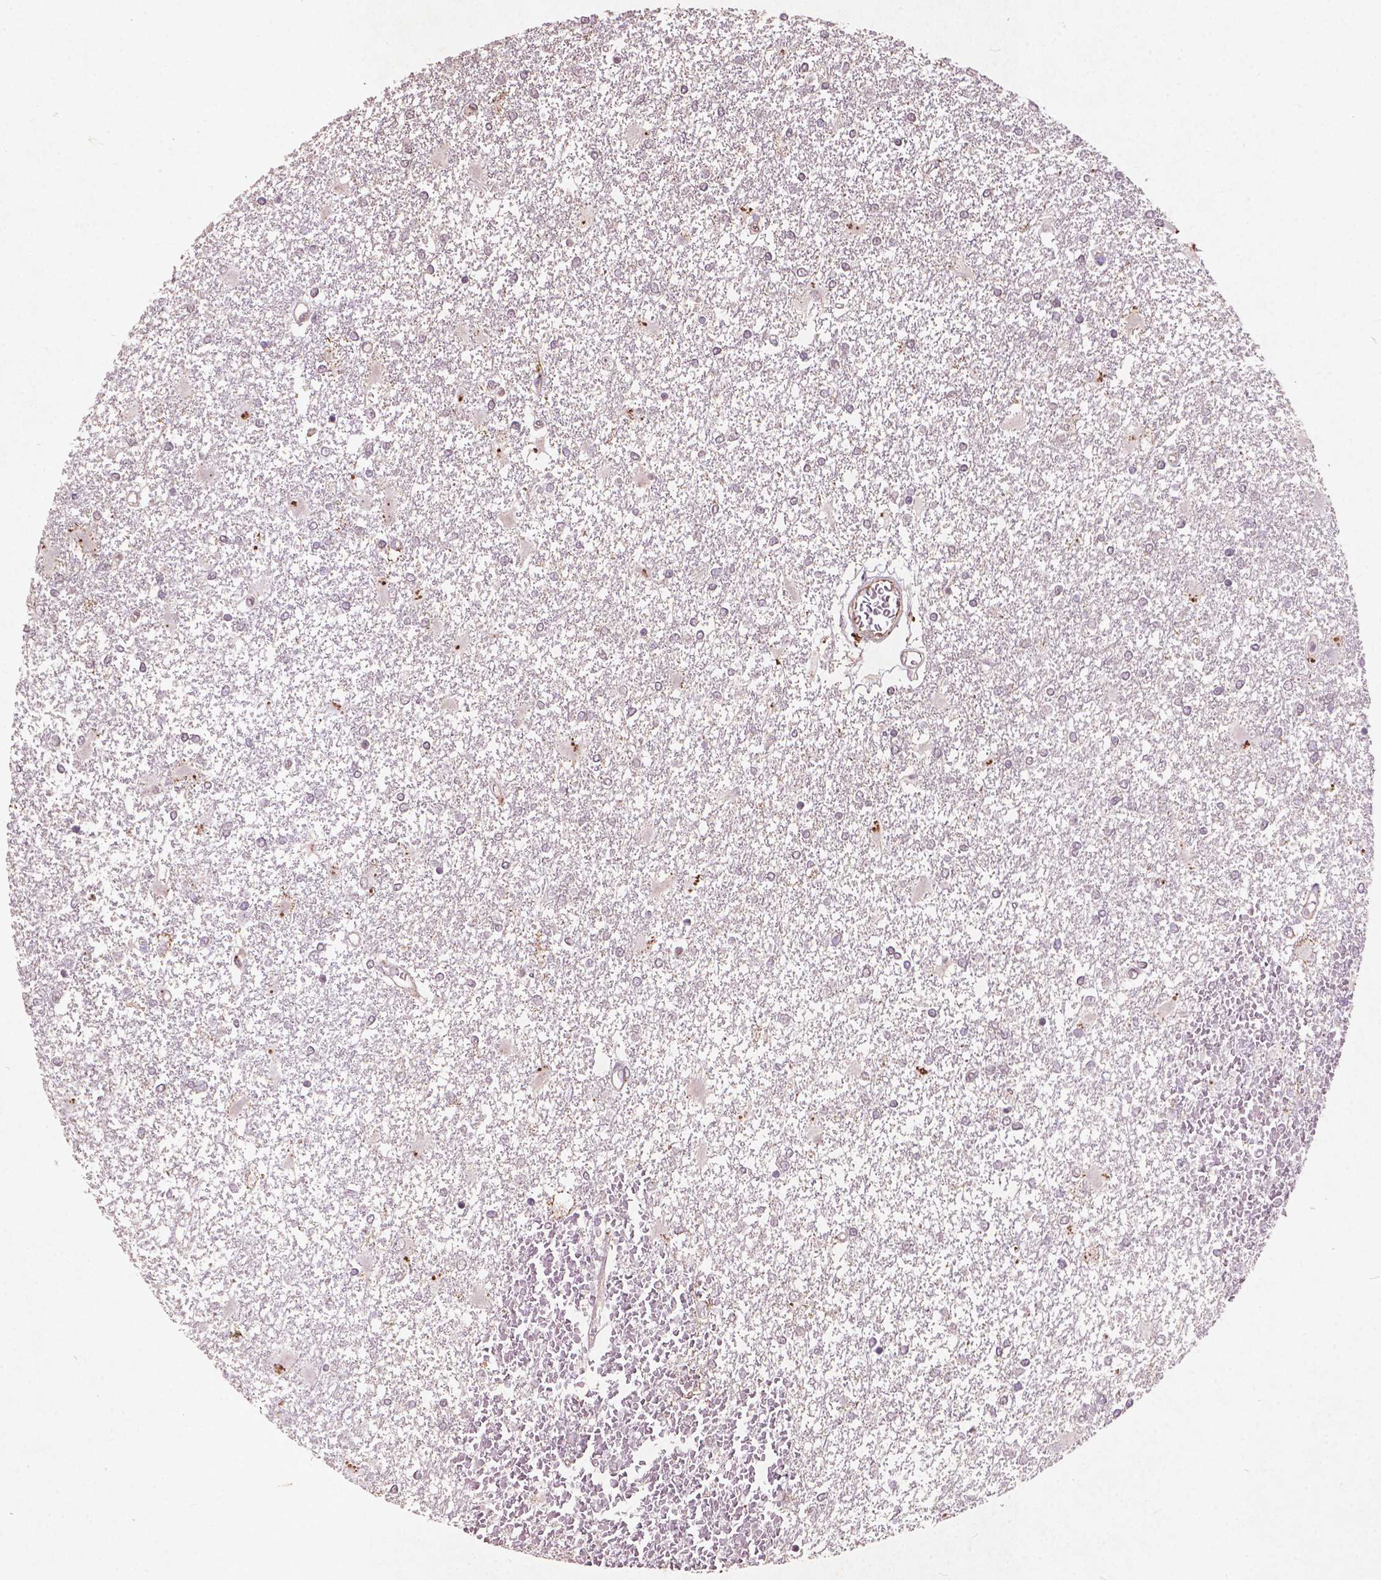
{"staining": {"intensity": "negative", "quantity": "none", "location": "none"}, "tissue": "glioma", "cell_type": "Tumor cells", "image_type": "cancer", "snomed": [{"axis": "morphology", "description": "Glioma, malignant, High grade"}, {"axis": "topography", "description": "Cerebral cortex"}], "caption": "Immunohistochemistry of glioma displays no staining in tumor cells.", "gene": "SMAD2", "patient": {"sex": "male", "age": 79}}